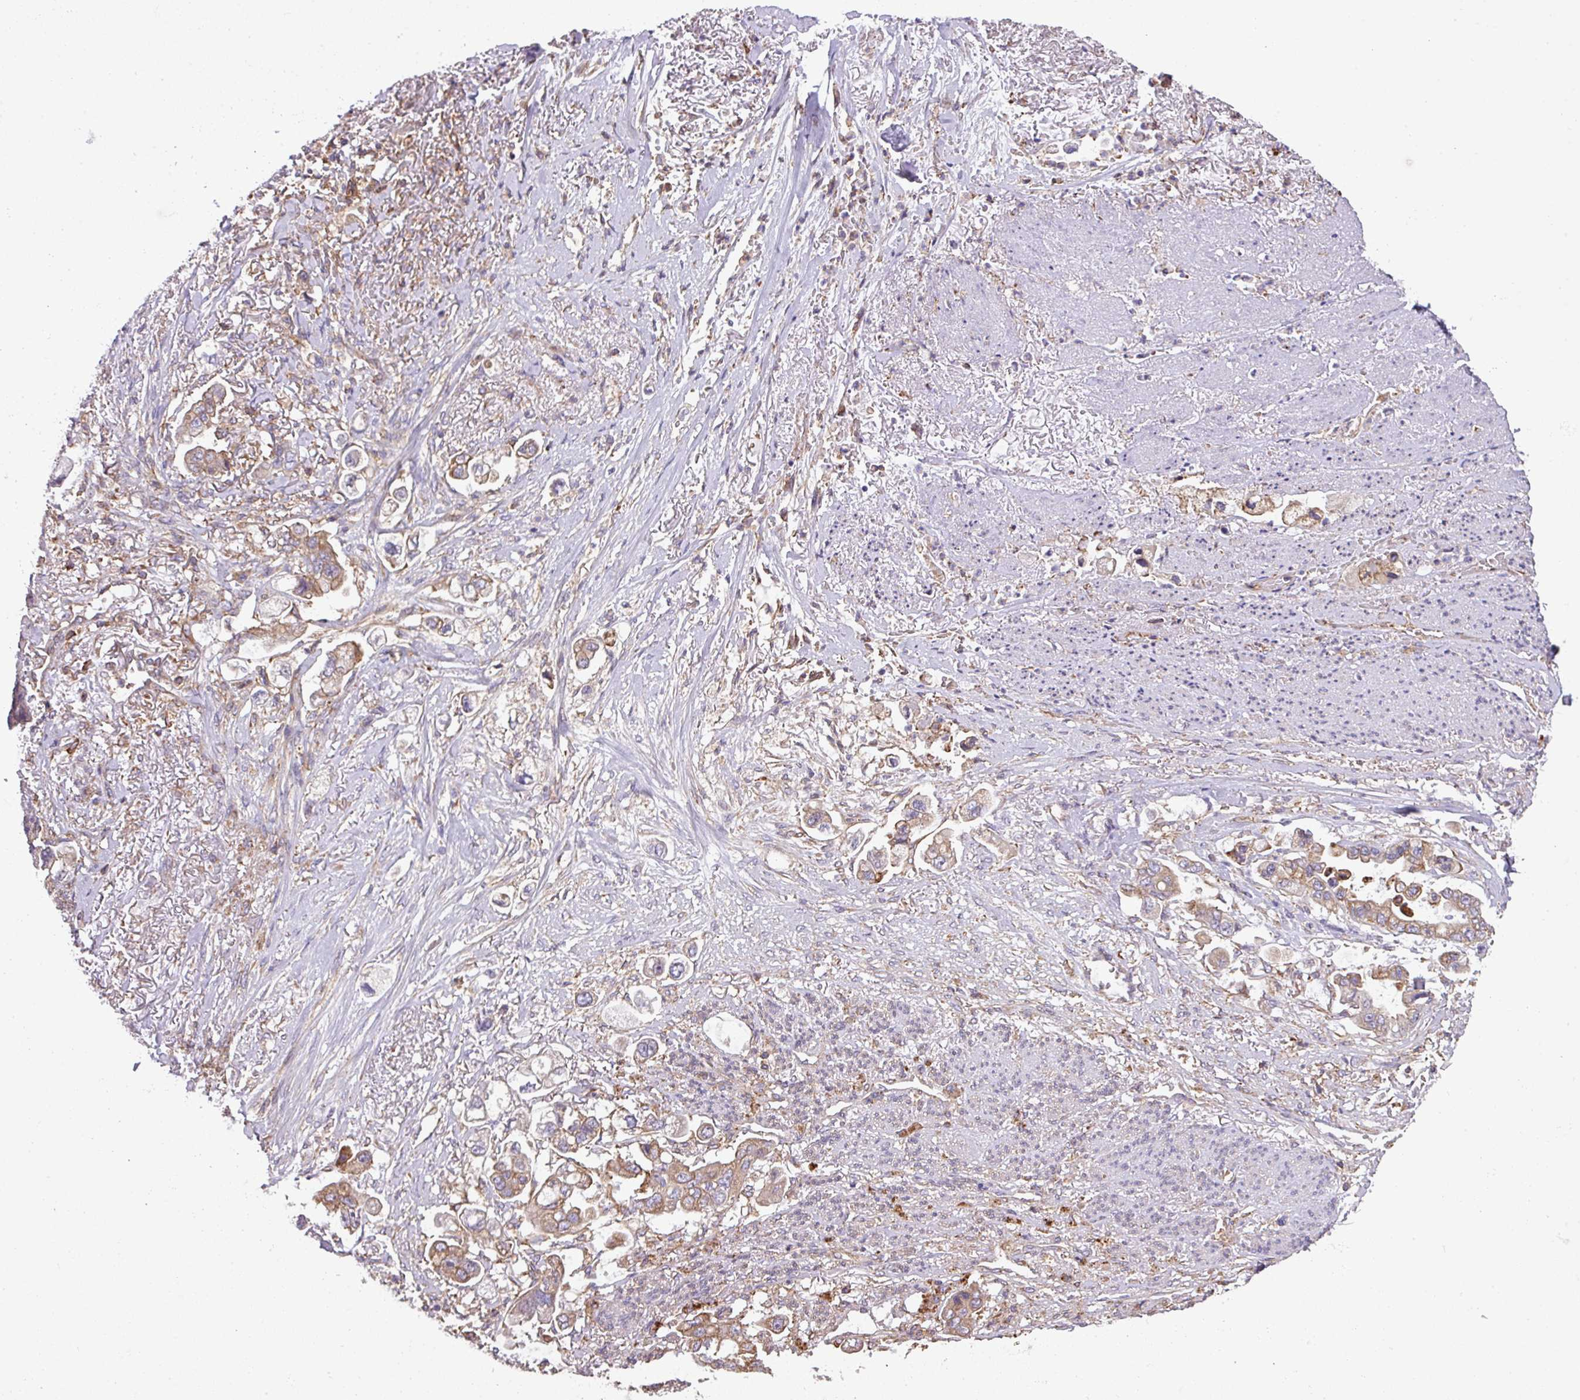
{"staining": {"intensity": "weak", "quantity": "25%-75%", "location": "cytoplasmic/membranous"}, "tissue": "stomach cancer", "cell_type": "Tumor cells", "image_type": "cancer", "snomed": [{"axis": "morphology", "description": "Adenocarcinoma, NOS"}, {"axis": "topography", "description": "Stomach"}], "caption": "Stomach cancer (adenocarcinoma) was stained to show a protein in brown. There is low levels of weak cytoplasmic/membranous positivity in approximately 25%-75% of tumor cells.", "gene": "LRRC41", "patient": {"sex": "male", "age": 62}}